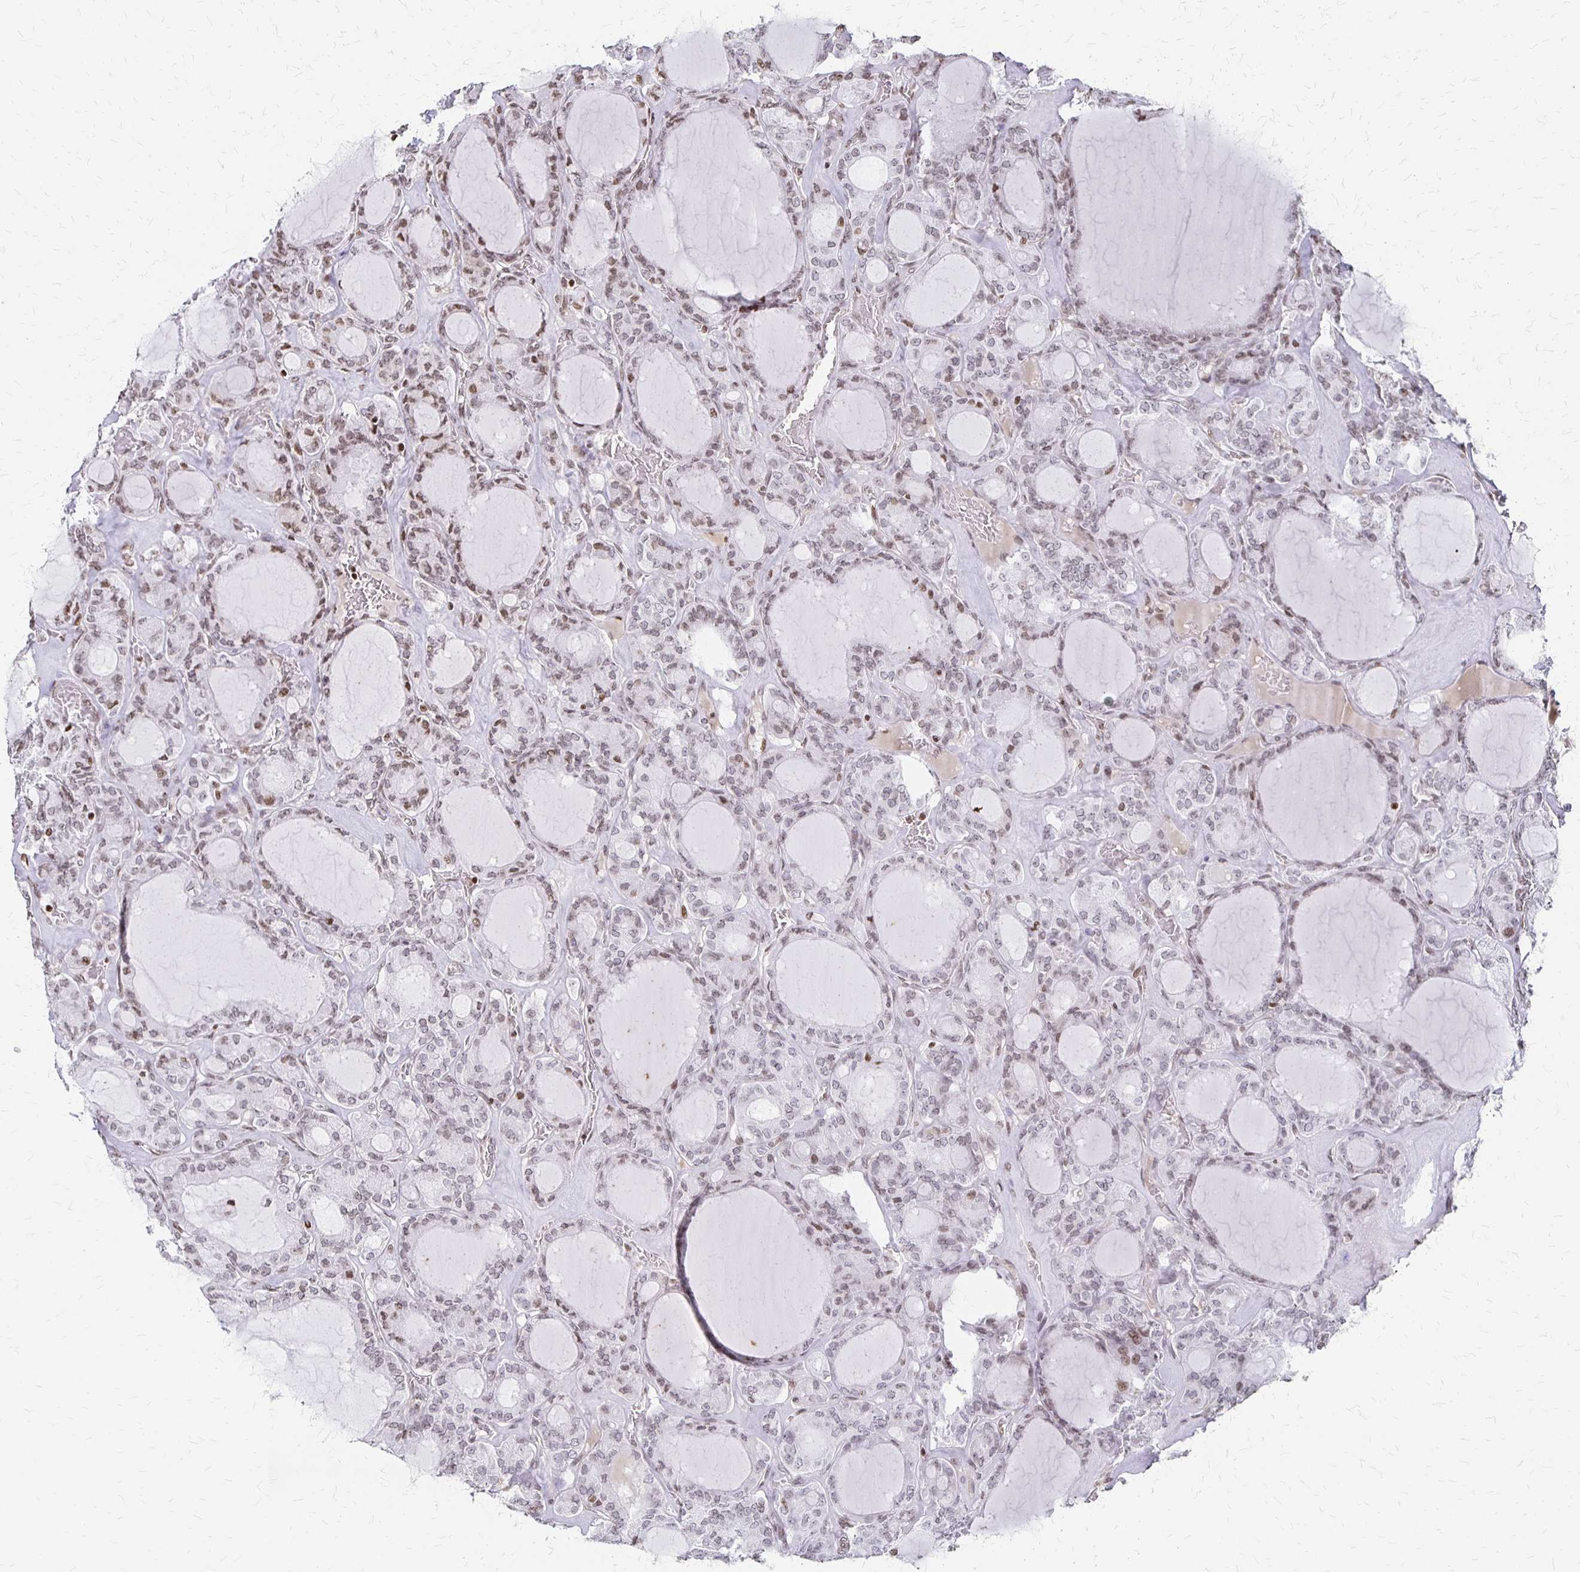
{"staining": {"intensity": "weak", "quantity": "25%-75%", "location": "nuclear"}, "tissue": "thyroid cancer", "cell_type": "Tumor cells", "image_type": "cancer", "snomed": [{"axis": "morphology", "description": "Papillary adenocarcinoma, NOS"}, {"axis": "topography", "description": "Thyroid gland"}], "caption": "Brown immunohistochemical staining in papillary adenocarcinoma (thyroid) displays weak nuclear staining in about 25%-75% of tumor cells.", "gene": "ZNF280C", "patient": {"sex": "male", "age": 87}}